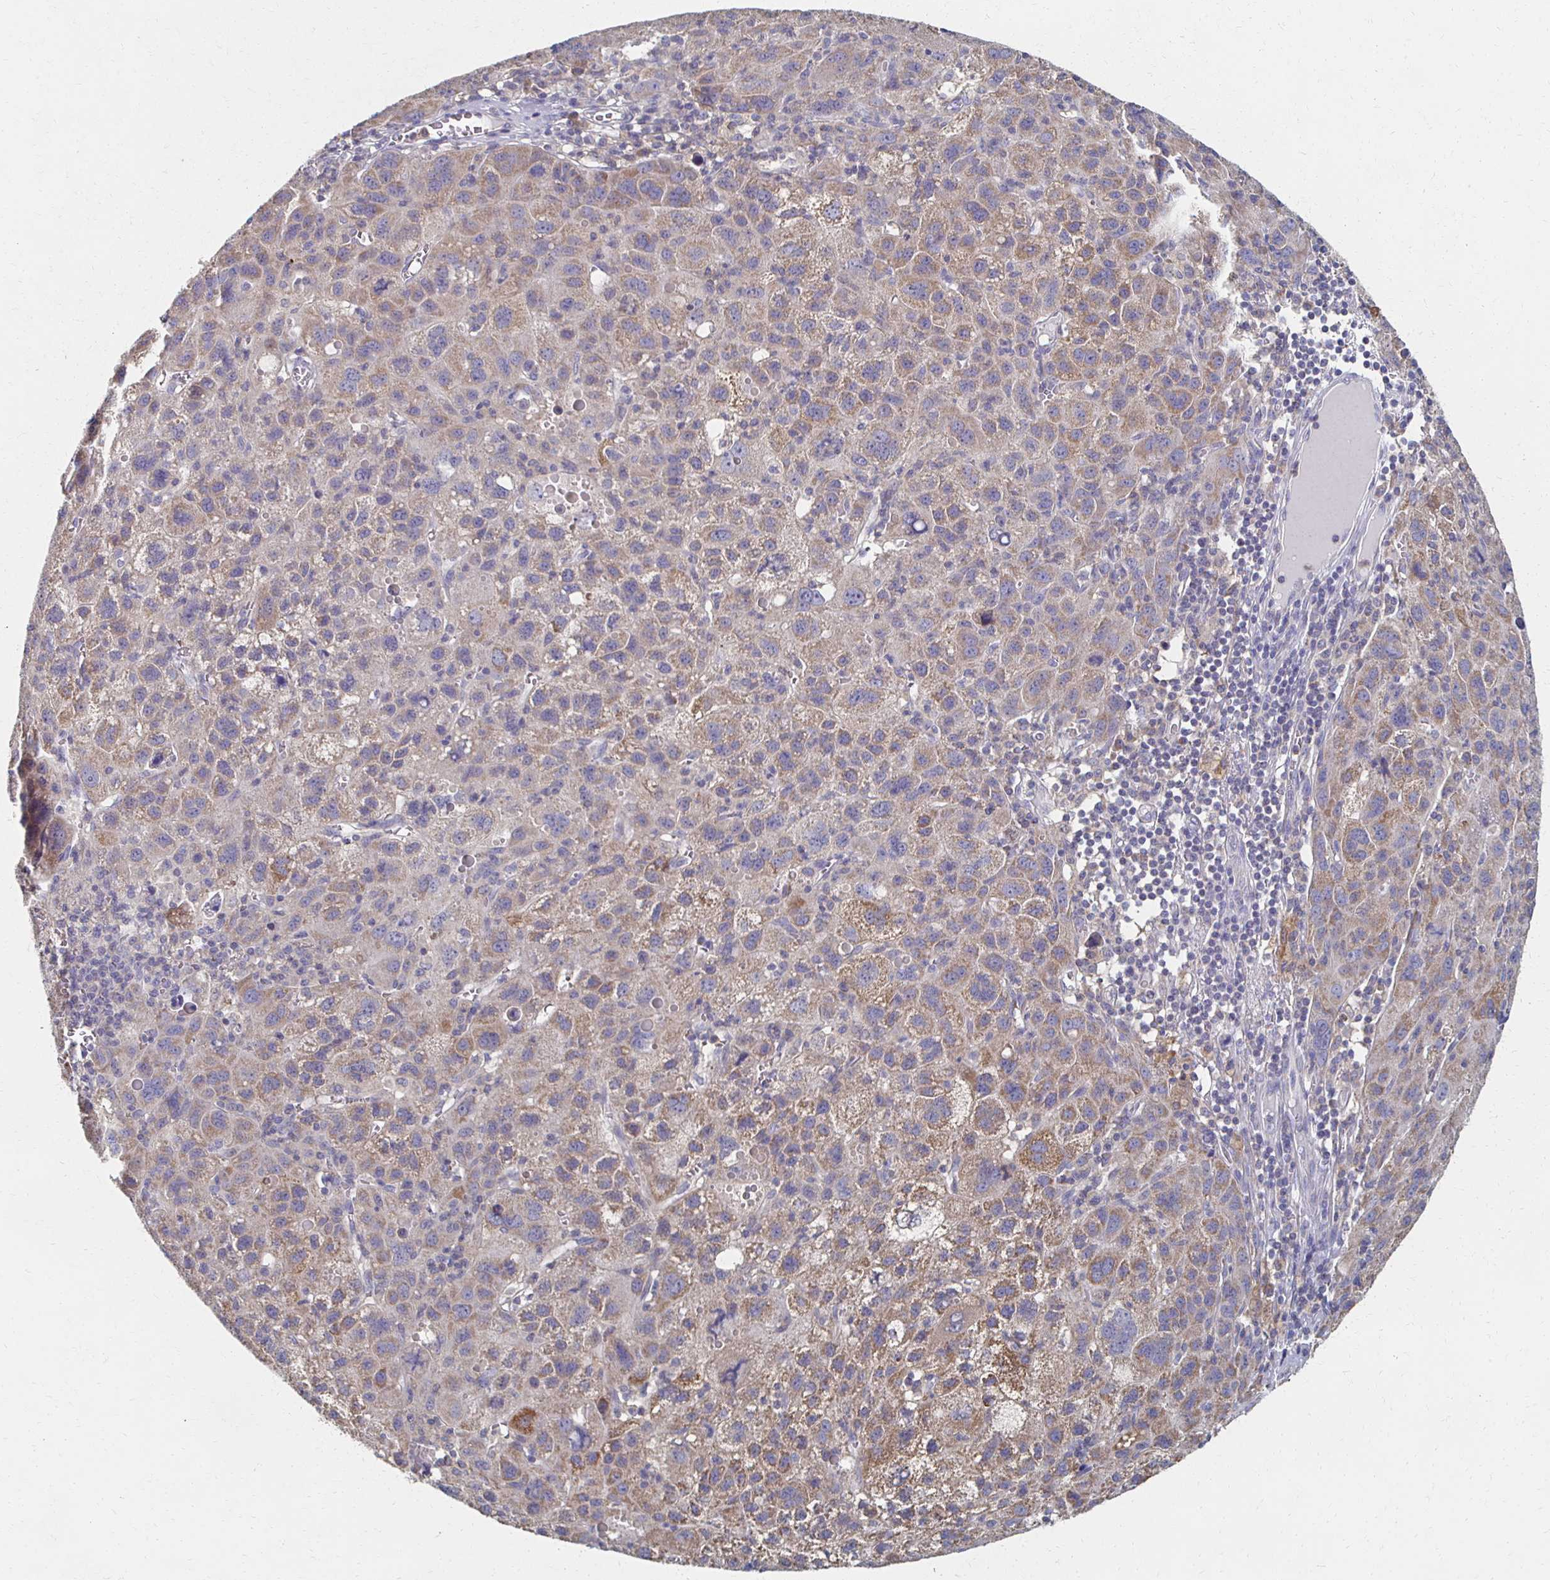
{"staining": {"intensity": "weak", "quantity": "25%-75%", "location": "cytoplasmic/membranous"}, "tissue": "liver cancer", "cell_type": "Tumor cells", "image_type": "cancer", "snomed": [{"axis": "morphology", "description": "Carcinoma, Hepatocellular, NOS"}, {"axis": "topography", "description": "Liver"}], "caption": "Liver cancer (hepatocellular carcinoma) tissue demonstrates weak cytoplasmic/membranous staining in approximately 25%-75% of tumor cells, visualized by immunohistochemistry.", "gene": "CX3CR1", "patient": {"sex": "female", "age": 77}}